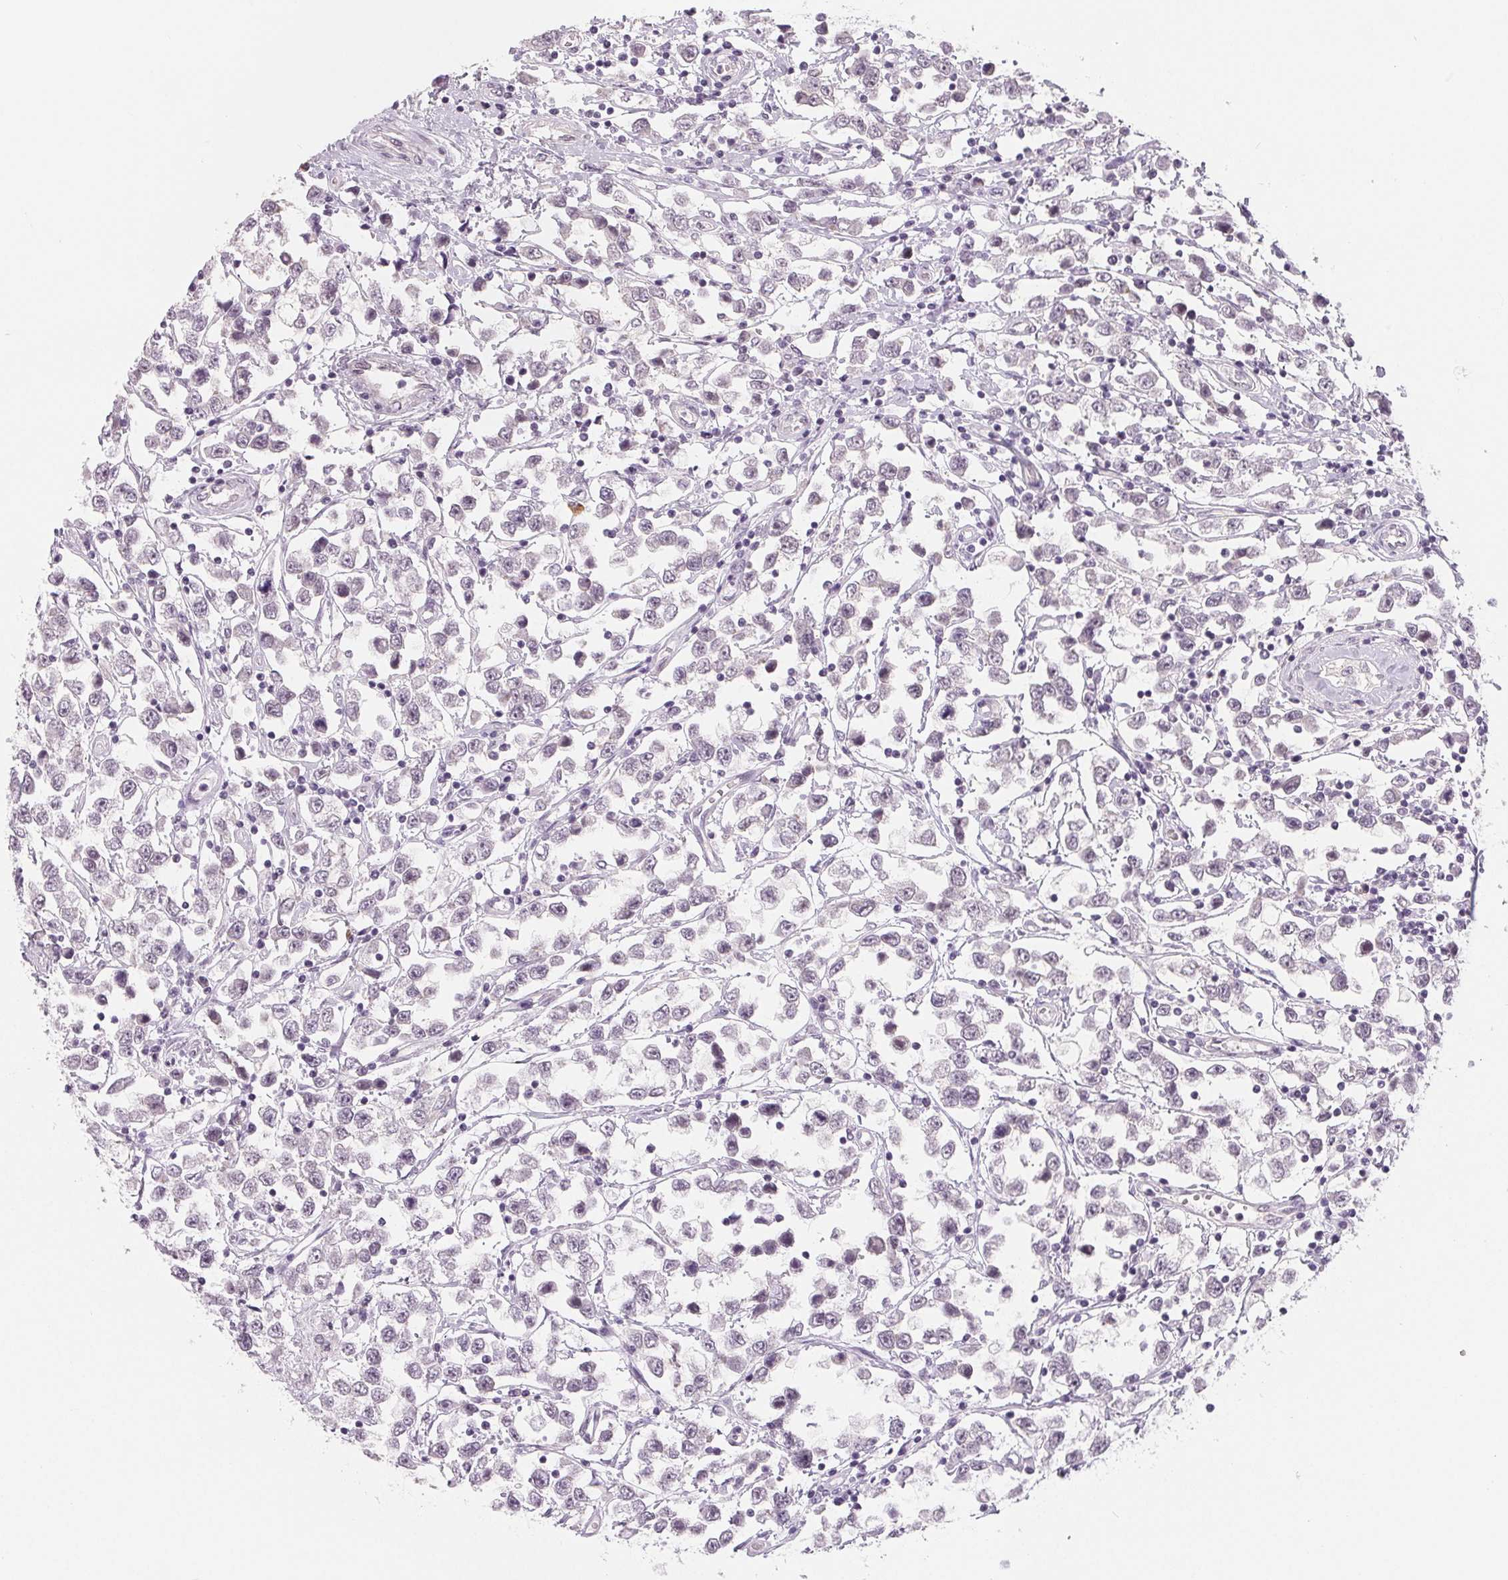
{"staining": {"intensity": "negative", "quantity": "none", "location": "none"}, "tissue": "testis cancer", "cell_type": "Tumor cells", "image_type": "cancer", "snomed": [{"axis": "morphology", "description": "Seminoma, NOS"}, {"axis": "topography", "description": "Testis"}], "caption": "A photomicrograph of testis cancer (seminoma) stained for a protein reveals no brown staining in tumor cells. (Immunohistochemistry (ihc), brightfield microscopy, high magnification).", "gene": "CFC1", "patient": {"sex": "male", "age": 34}}